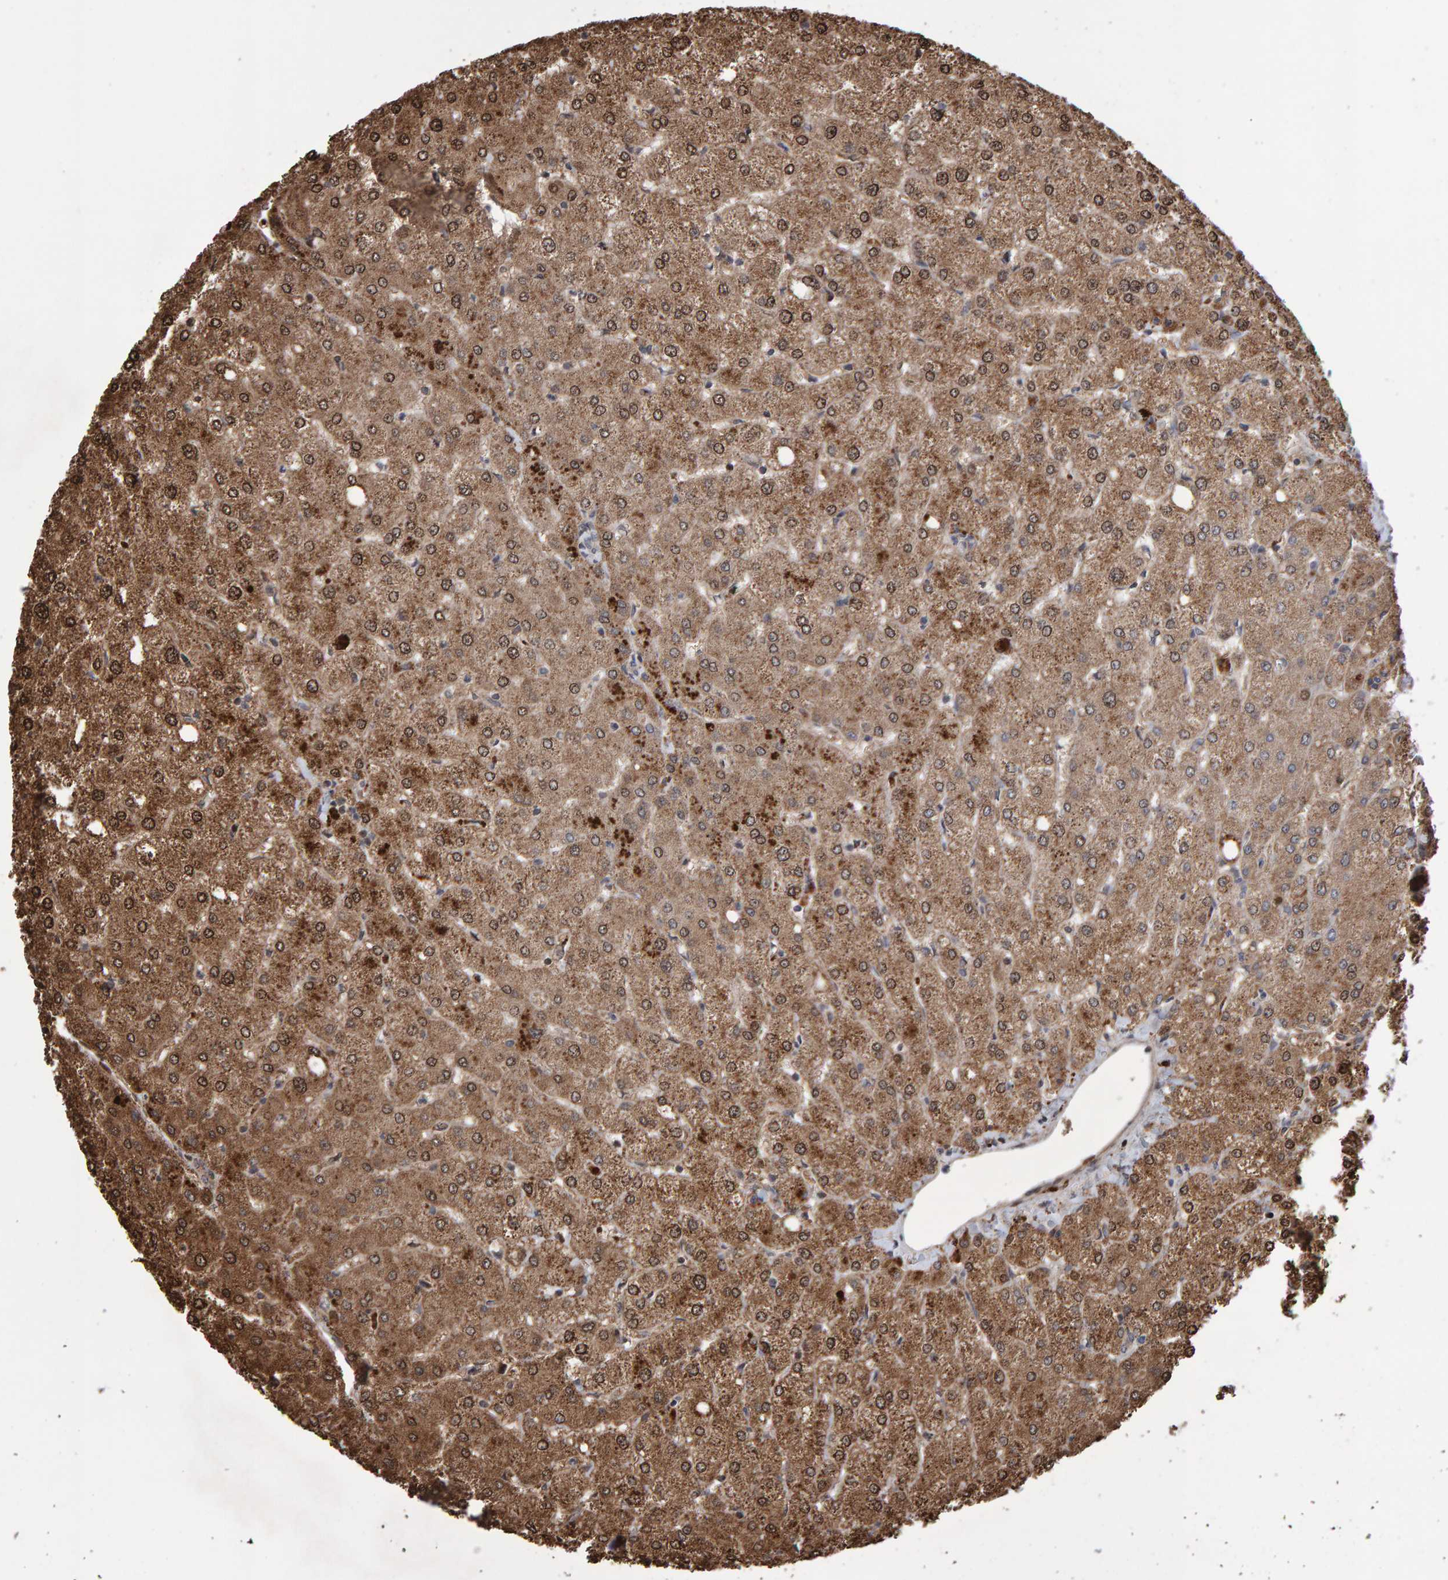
{"staining": {"intensity": "moderate", "quantity": ">75%", "location": "cytoplasmic/membranous"}, "tissue": "liver", "cell_type": "Cholangiocytes", "image_type": "normal", "snomed": [{"axis": "morphology", "description": "Normal tissue, NOS"}, {"axis": "topography", "description": "Liver"}], "caption": "Approximately >75% of cholangiocytes in benign human liver display moderate cytoplasmic/membranous protein staining as visualized by brown immunohistochemical staining.", "gene": "PECR", "patient": {"sex": "female", "age": 54}}